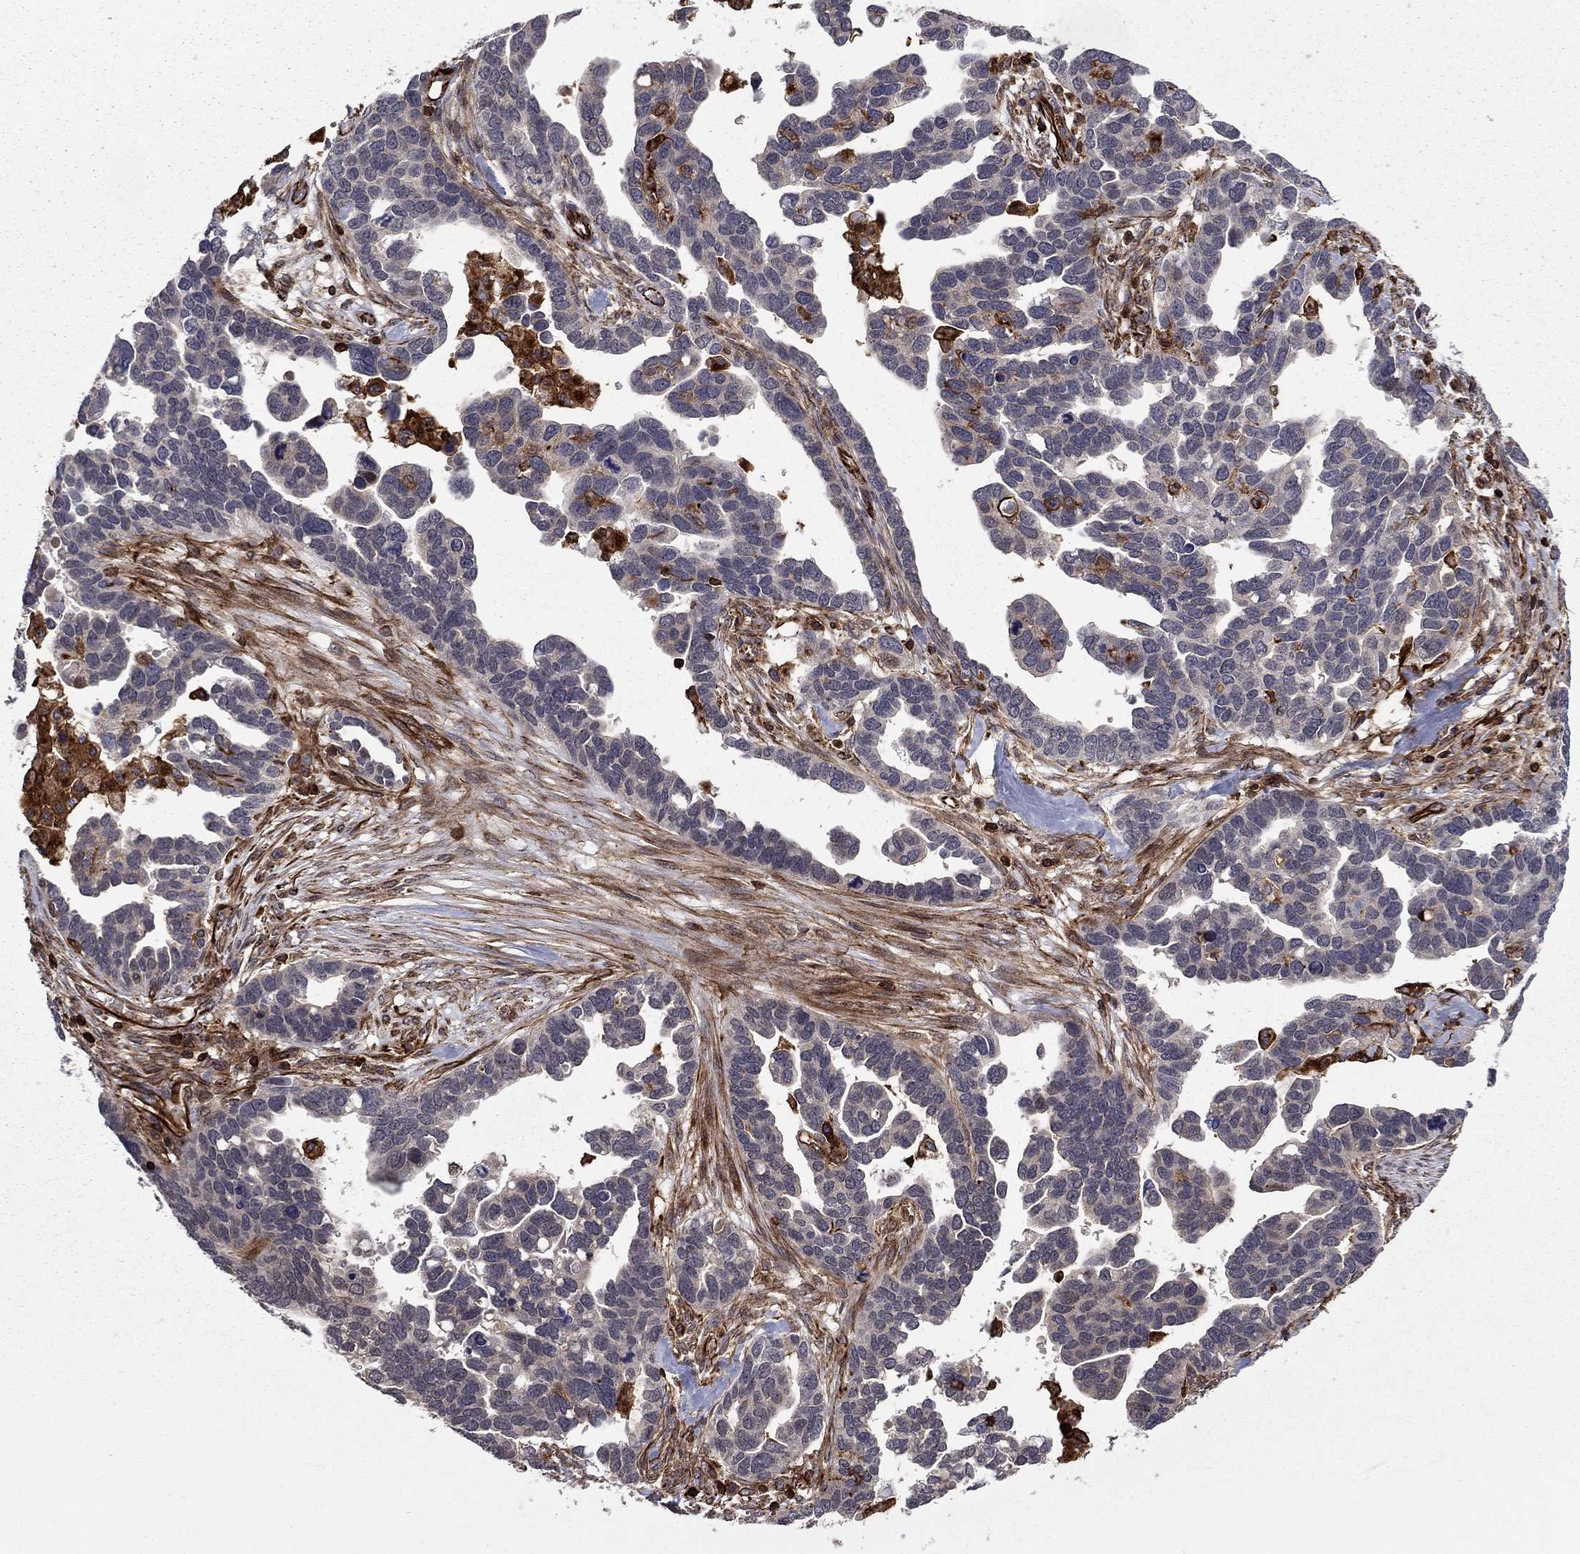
{"staining": {"intensity": "negative", "quantity": "none", "location": "none"}, "tissue": "ovarian cancer", "cell_type": "Tumor cells", "image_type": "cancer", "snomed": [{"axis": "morphology", "description": "Cystadenocarcinoma, serous, NOS"}, {"axis": "topography", "description": "Ovary"}], "caption": "IHC histopathology image of human ovarian cancer (serous cystadenocarcinoma) stained for a protein (brown), which exhibits no positivity in tumor cells.", "gene": "ADM", "patient": {"sex": "female", "age": 54}}